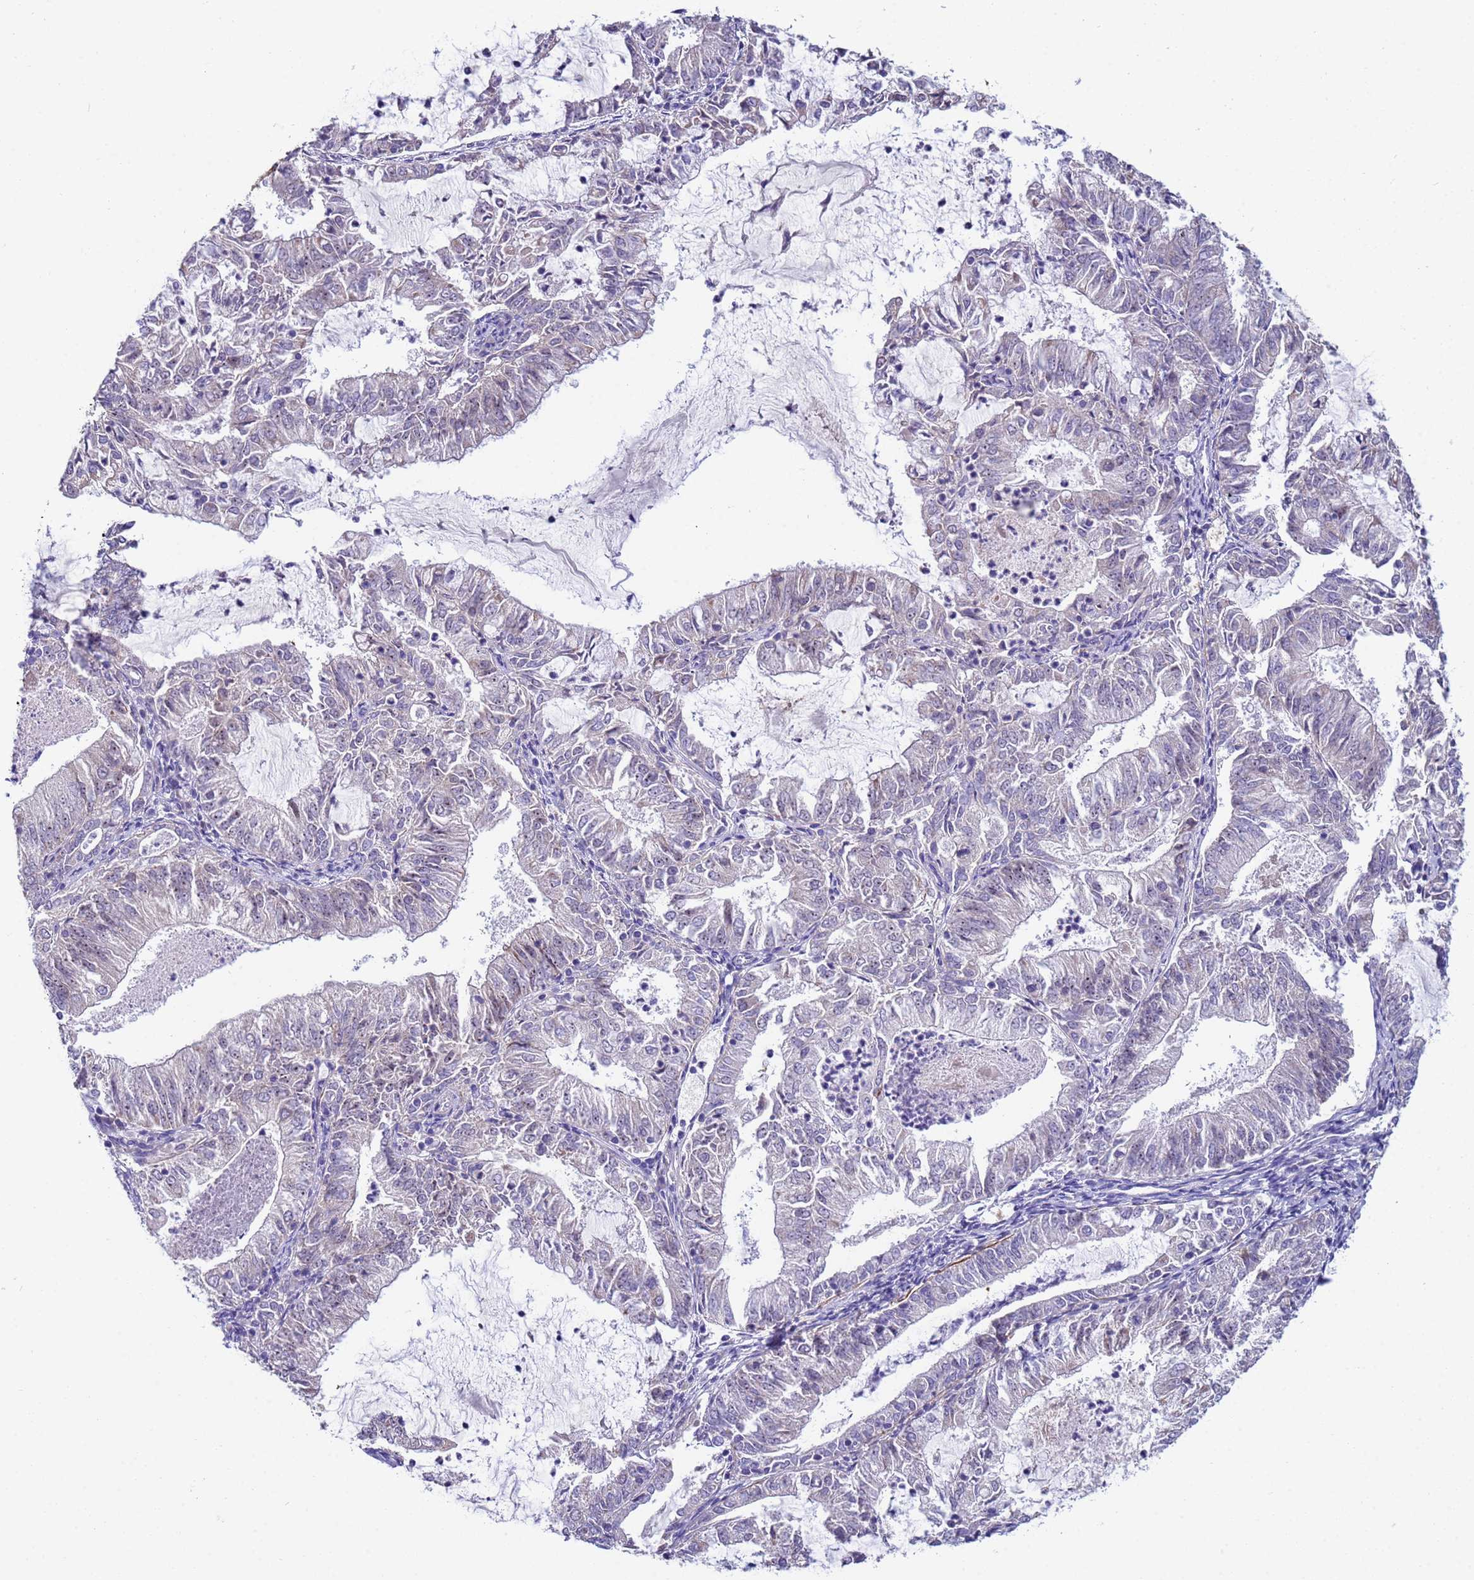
{"staining": {"intensity": "negative", "quantity": "none", "location": "none"}, "tissue": "endometrial cancer", "cell_type": "Tumor cells", "image_type": "cancer", "snomed": [{"axis": "morphology", "description": "Adenocarcinoma, NOS"}, {"axis": "topography", "description": "Endometrium"}], "caption": "Immunohistochemistry image of endometrial cancer stained for a protein (brown), which exhibits no positivity in tumor cells.", "gene": "CLHC1", "patient": {"sex": "female", "age": 57}}